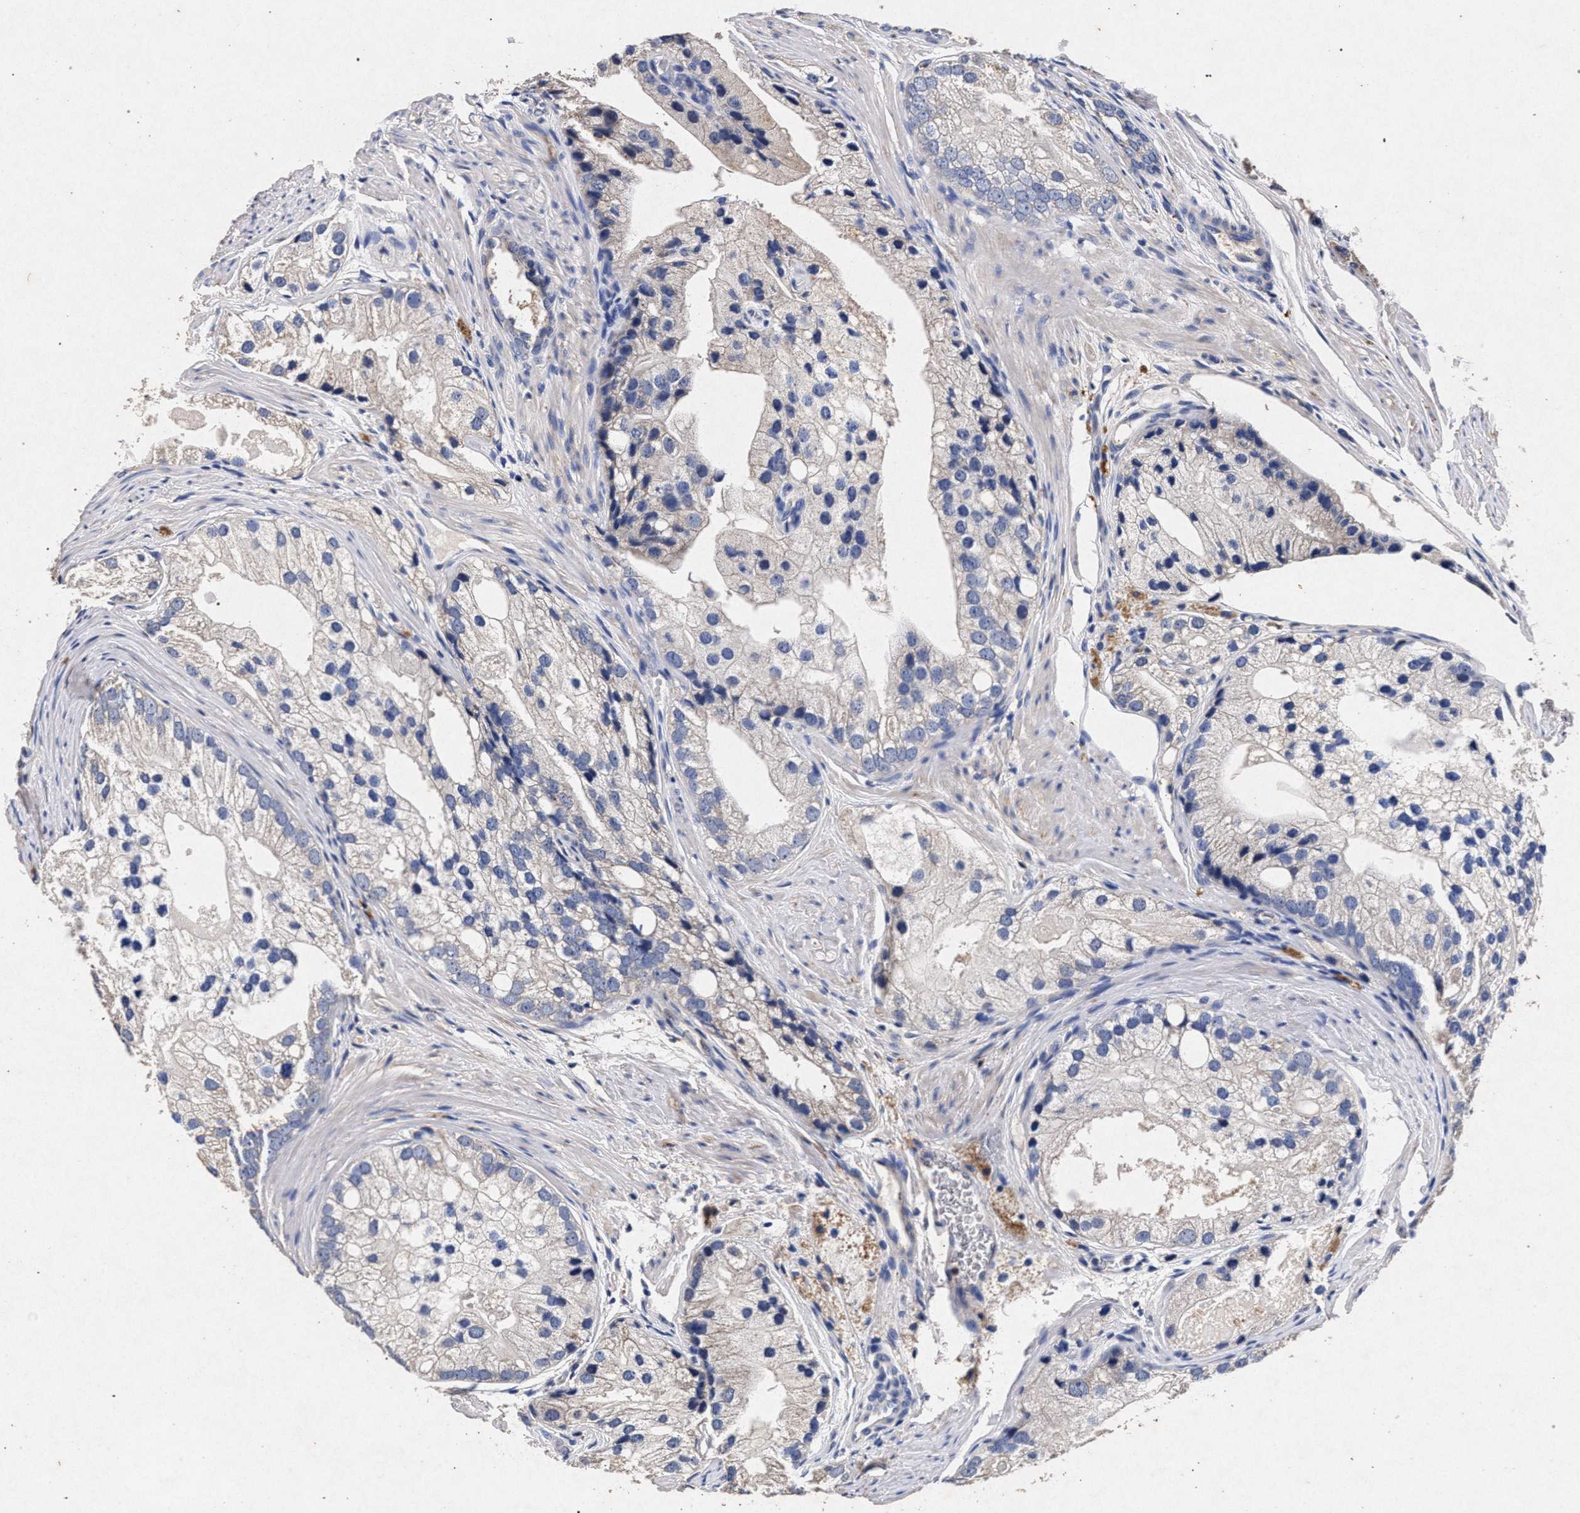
{"staining": {"intensity": "negative", "quantity": "none", "location": "none"}, "tissue": "prostate cancer", "cell_type": "Tumor cells", "image_type": "cancer", "snomed": [{"axis": "morphology", "description": "Adenocarcinoma, Low grade"}, {"axis": "topography", "description": "Prostate"}], "caption": "An IHC micrograph of prostate cancer (low-grade adenocarcinoma) is shown. There is no staining in tumor cells of prostate cancer (low-grade adenocarcinoma).", "gene": "ATP1A2", "patient": {"sex": "male", "age": 69}}